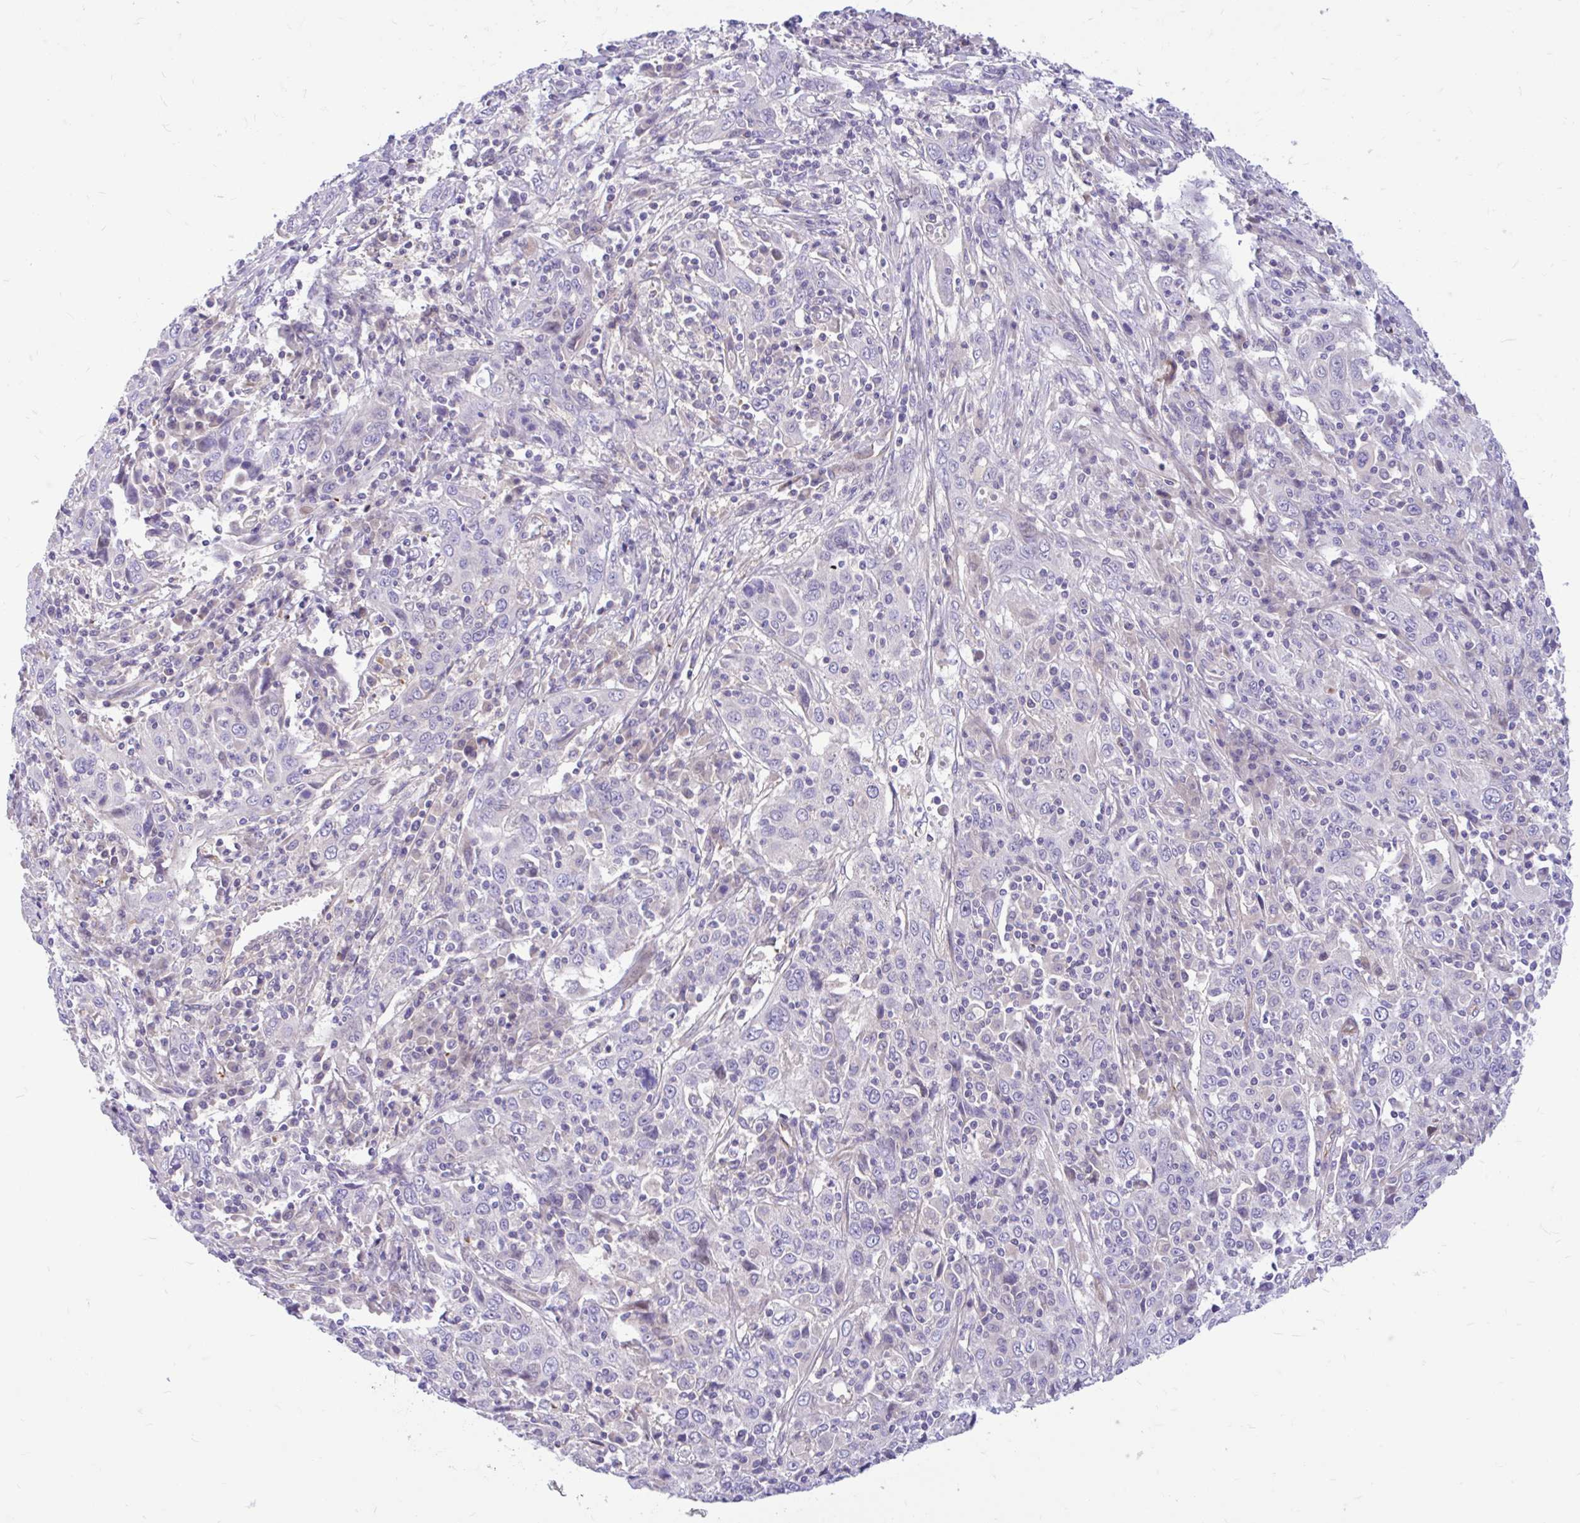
{"staining": {"intensity": "negative", "quantity": "none", "location": "none"}, "tissue": "cervical cancer", "cell_type": "Tumor cells", "image_type": "cancer", "snomed": [{"axis": "morphology", "description": "Squamous cell carcinoma, NOS"}, {"axis": "topography", "description": "Cervix"}], "caption": "Cervical cancer (squamous cell carcinoma) was stained to show a protein in brown. There is no significant staining in tumor cells.", "gene": "ESPNL", "patient": {"sex": "female", "age": 46}}